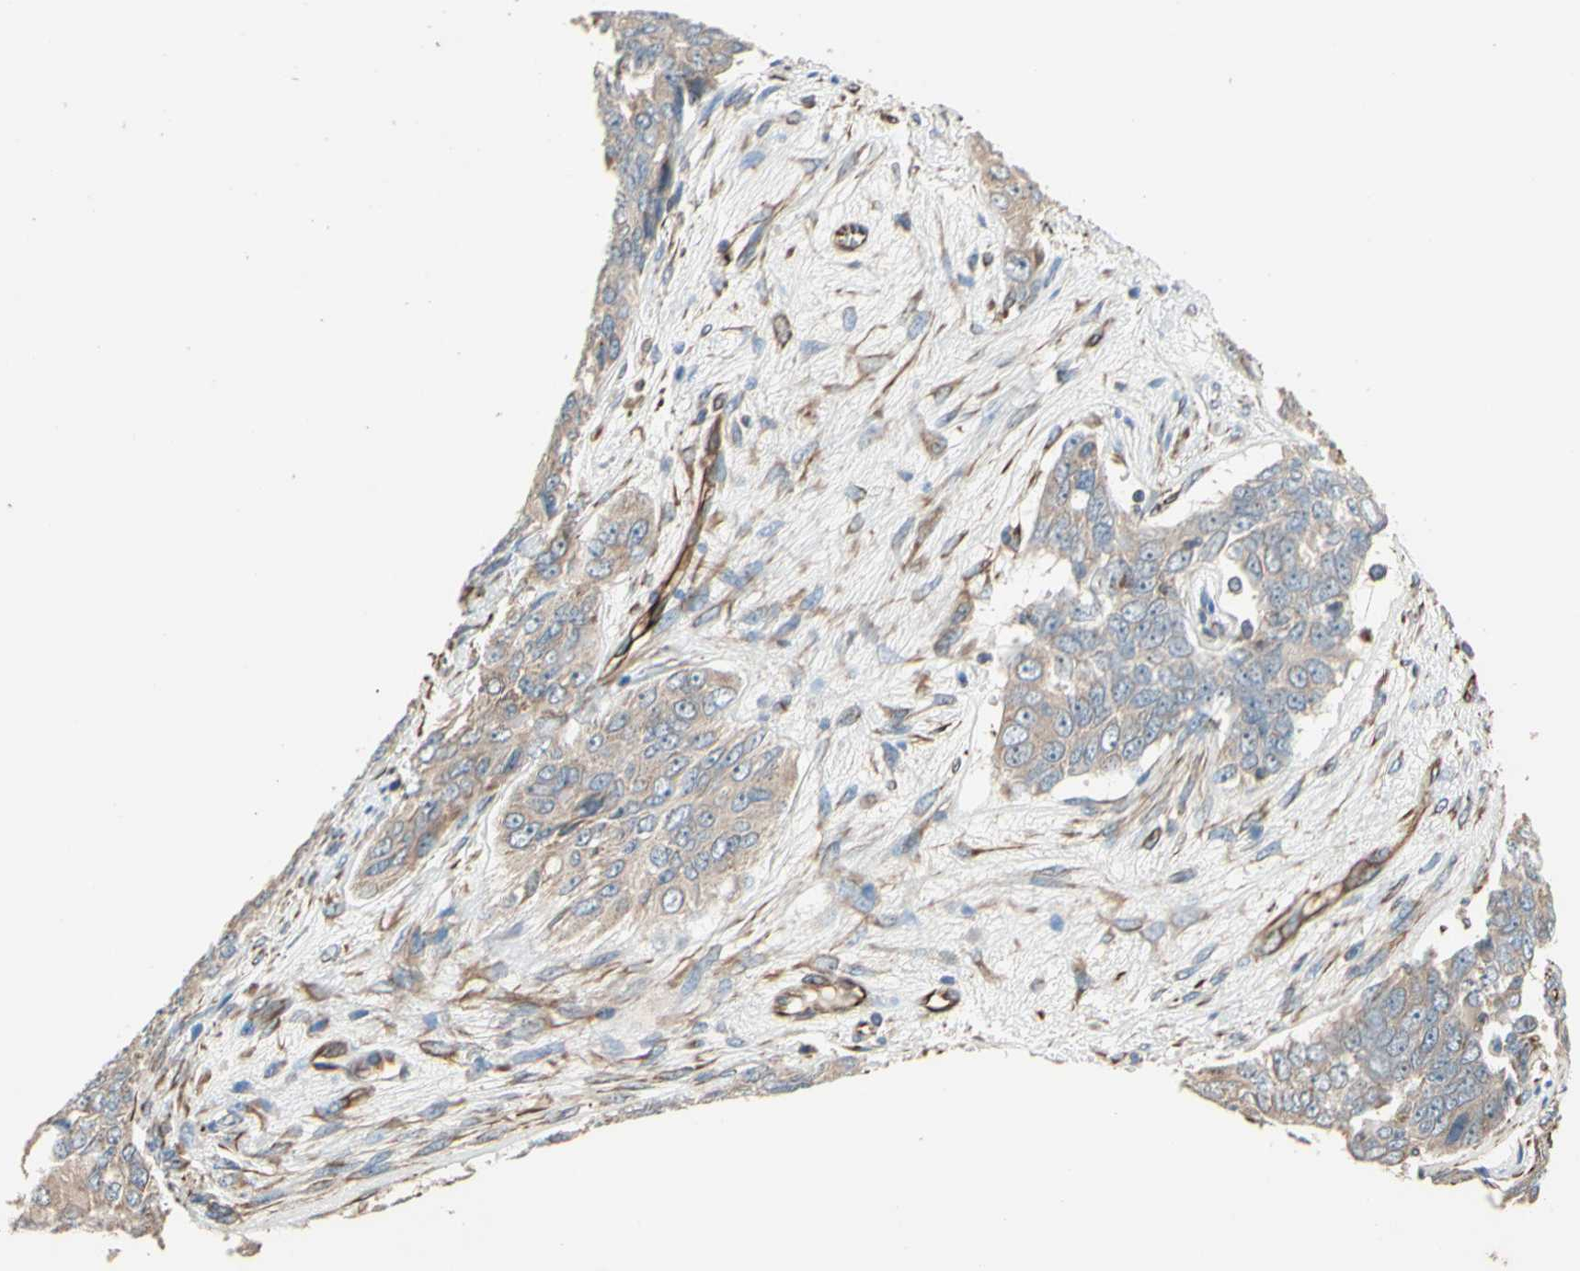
{"staining": {"intensity": "weak", "quantity": ">75%", "location": "cytoplasmic/membranous"}, "tissue": "ovarian cancer", "cell_type": "Tumor cells", "image_type": "cancer", "snomed": [{"axis": "morphology", "description": "Carcinoma, endometroid"}, {"axis": "topography", "description": "Ovary"}], "caption": "Endometroid carcinoma (ovarian) was stained to show a protein in brown. There is low levels of weak cytoplasmic/membranous positivity in approximately >75% of tumor cells.", "gene": "TRAF2", "patient": {"sex": "female", "age": 51}}